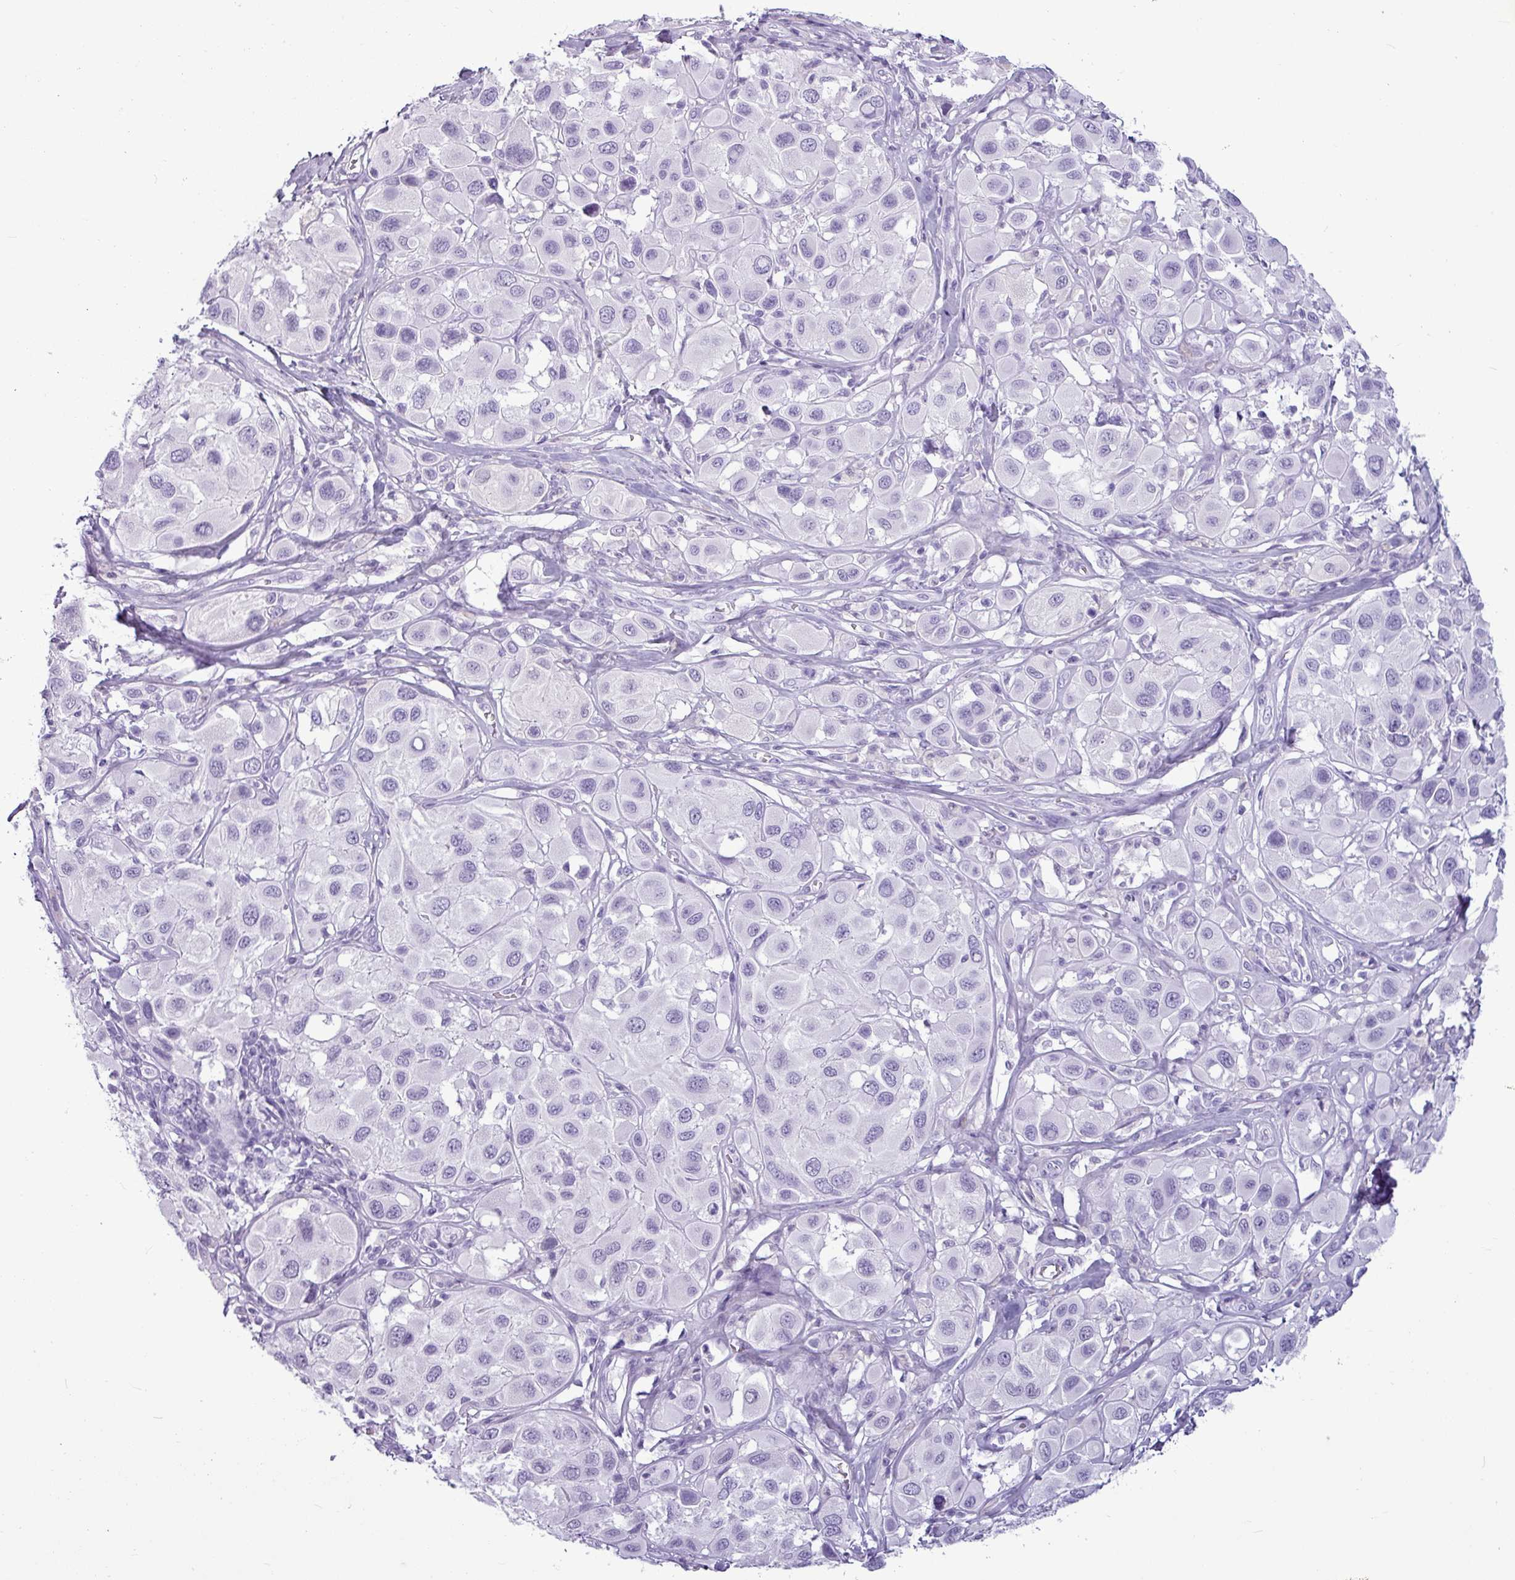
{"staining": {"intensity": "negative", "quantity": "none", "location": "none"}, "tissue": "melanoma", "cell_type": "Tumor cells", "image_type": "cancer", "snomed": [{"axis": "morphology", "description": "Malignant melanoma, Metastatic site"}, {"axis": "topography", "description": "Skin"}], "caption": "Immunohistochemical staining of malignant melanoma (metastatic site) displays no significant expression in tumor cells. Nuclei are stained in blue.", "gene": "AMY1B", "patient": {"sex": "male", "age": 41}}